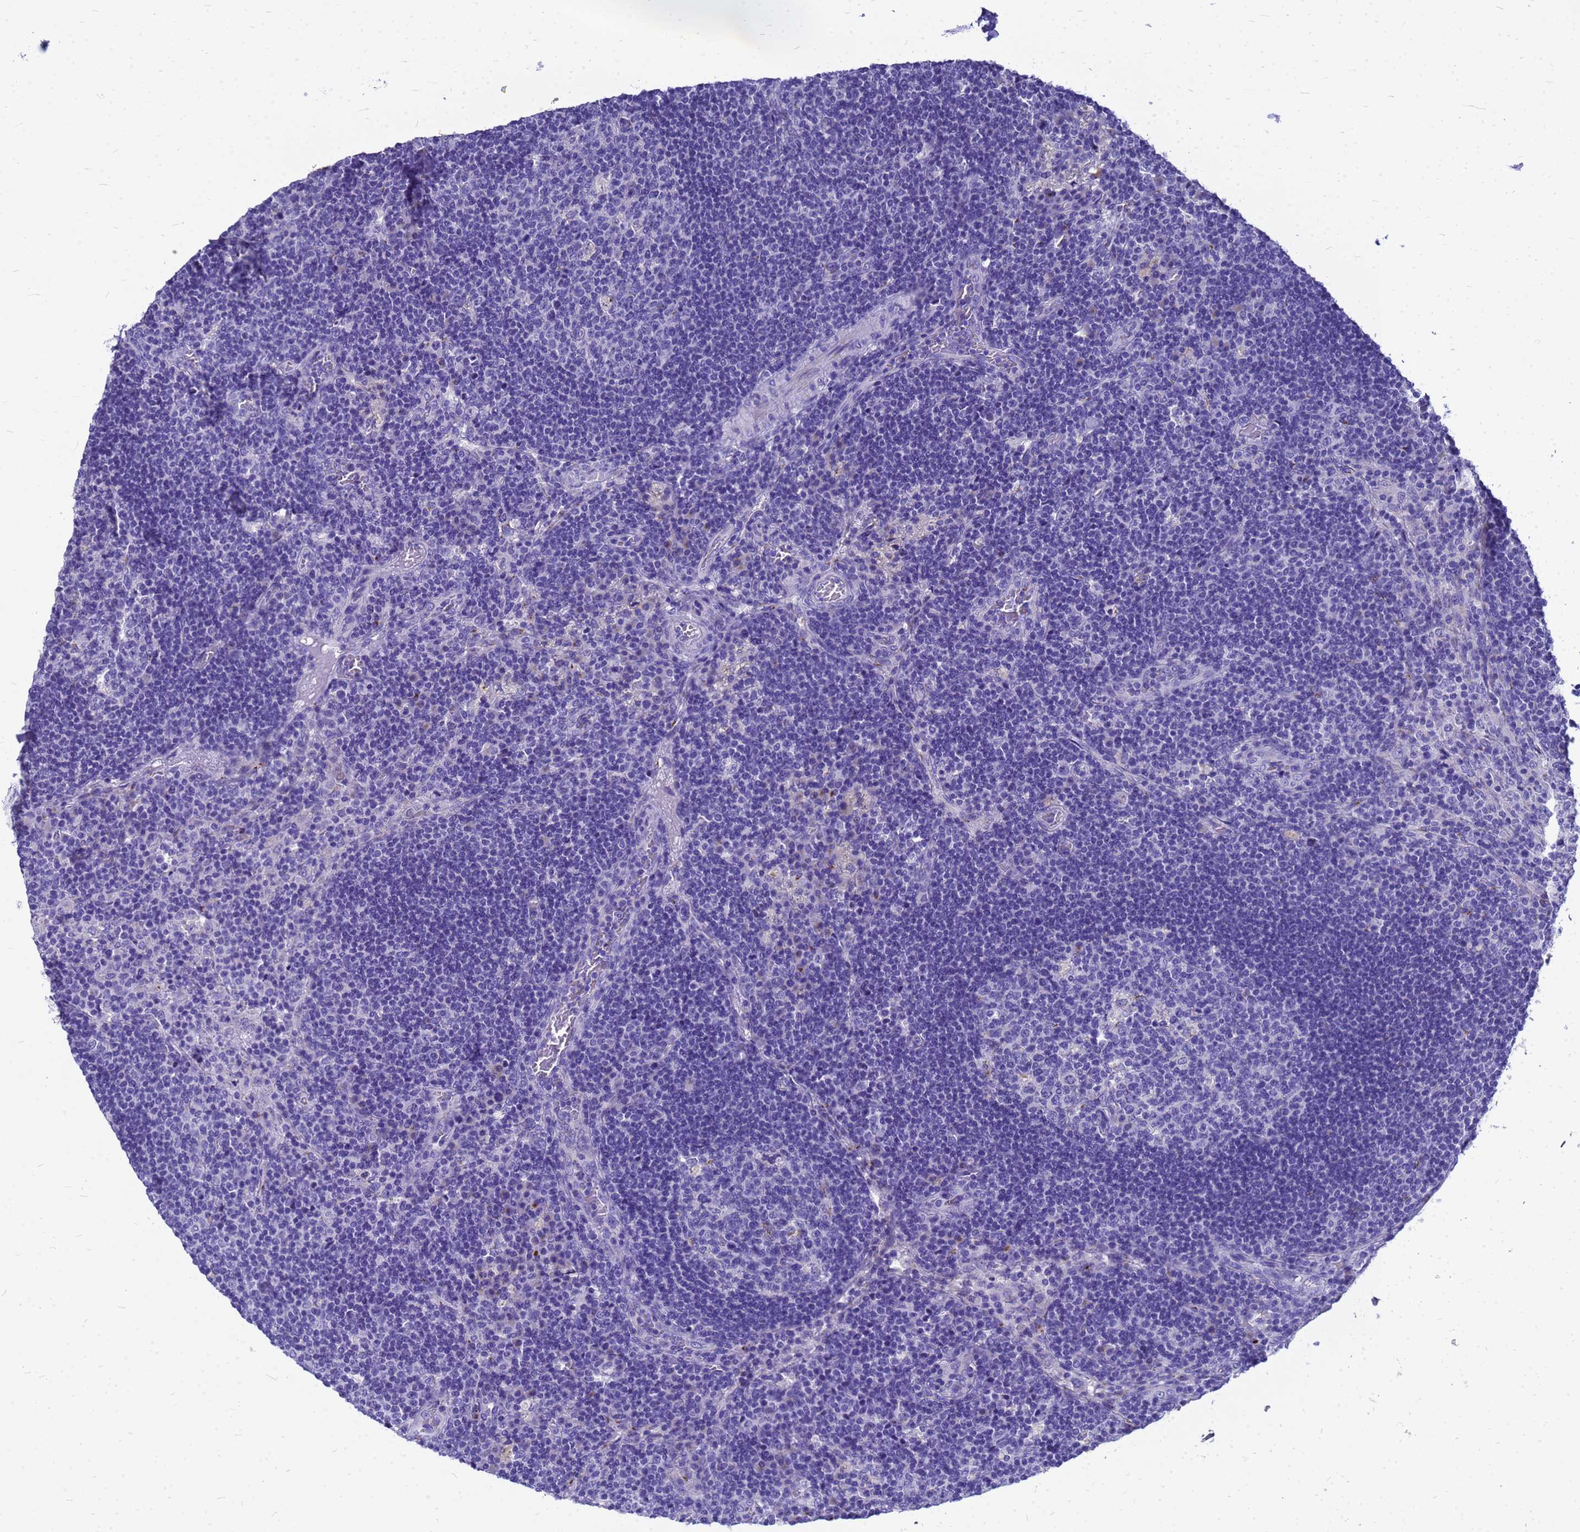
{"staining": {"intensity": "negative", "quantity": "none", "location": "none"}, "tissue": "lymph node", "cell_type": "Germinal center cells", "image_type": "normal", "snomed": [{"axis": "morphology", "description": "Normal tissue, NOS"}, {"axis": "topography", "description": "Lymph node"}], "caption": "The micrograph exhibits no significant staining in germinal center cells of lymph node.", "gene": "OR52E2", "patient": {"sex": "male", "age": 58}}